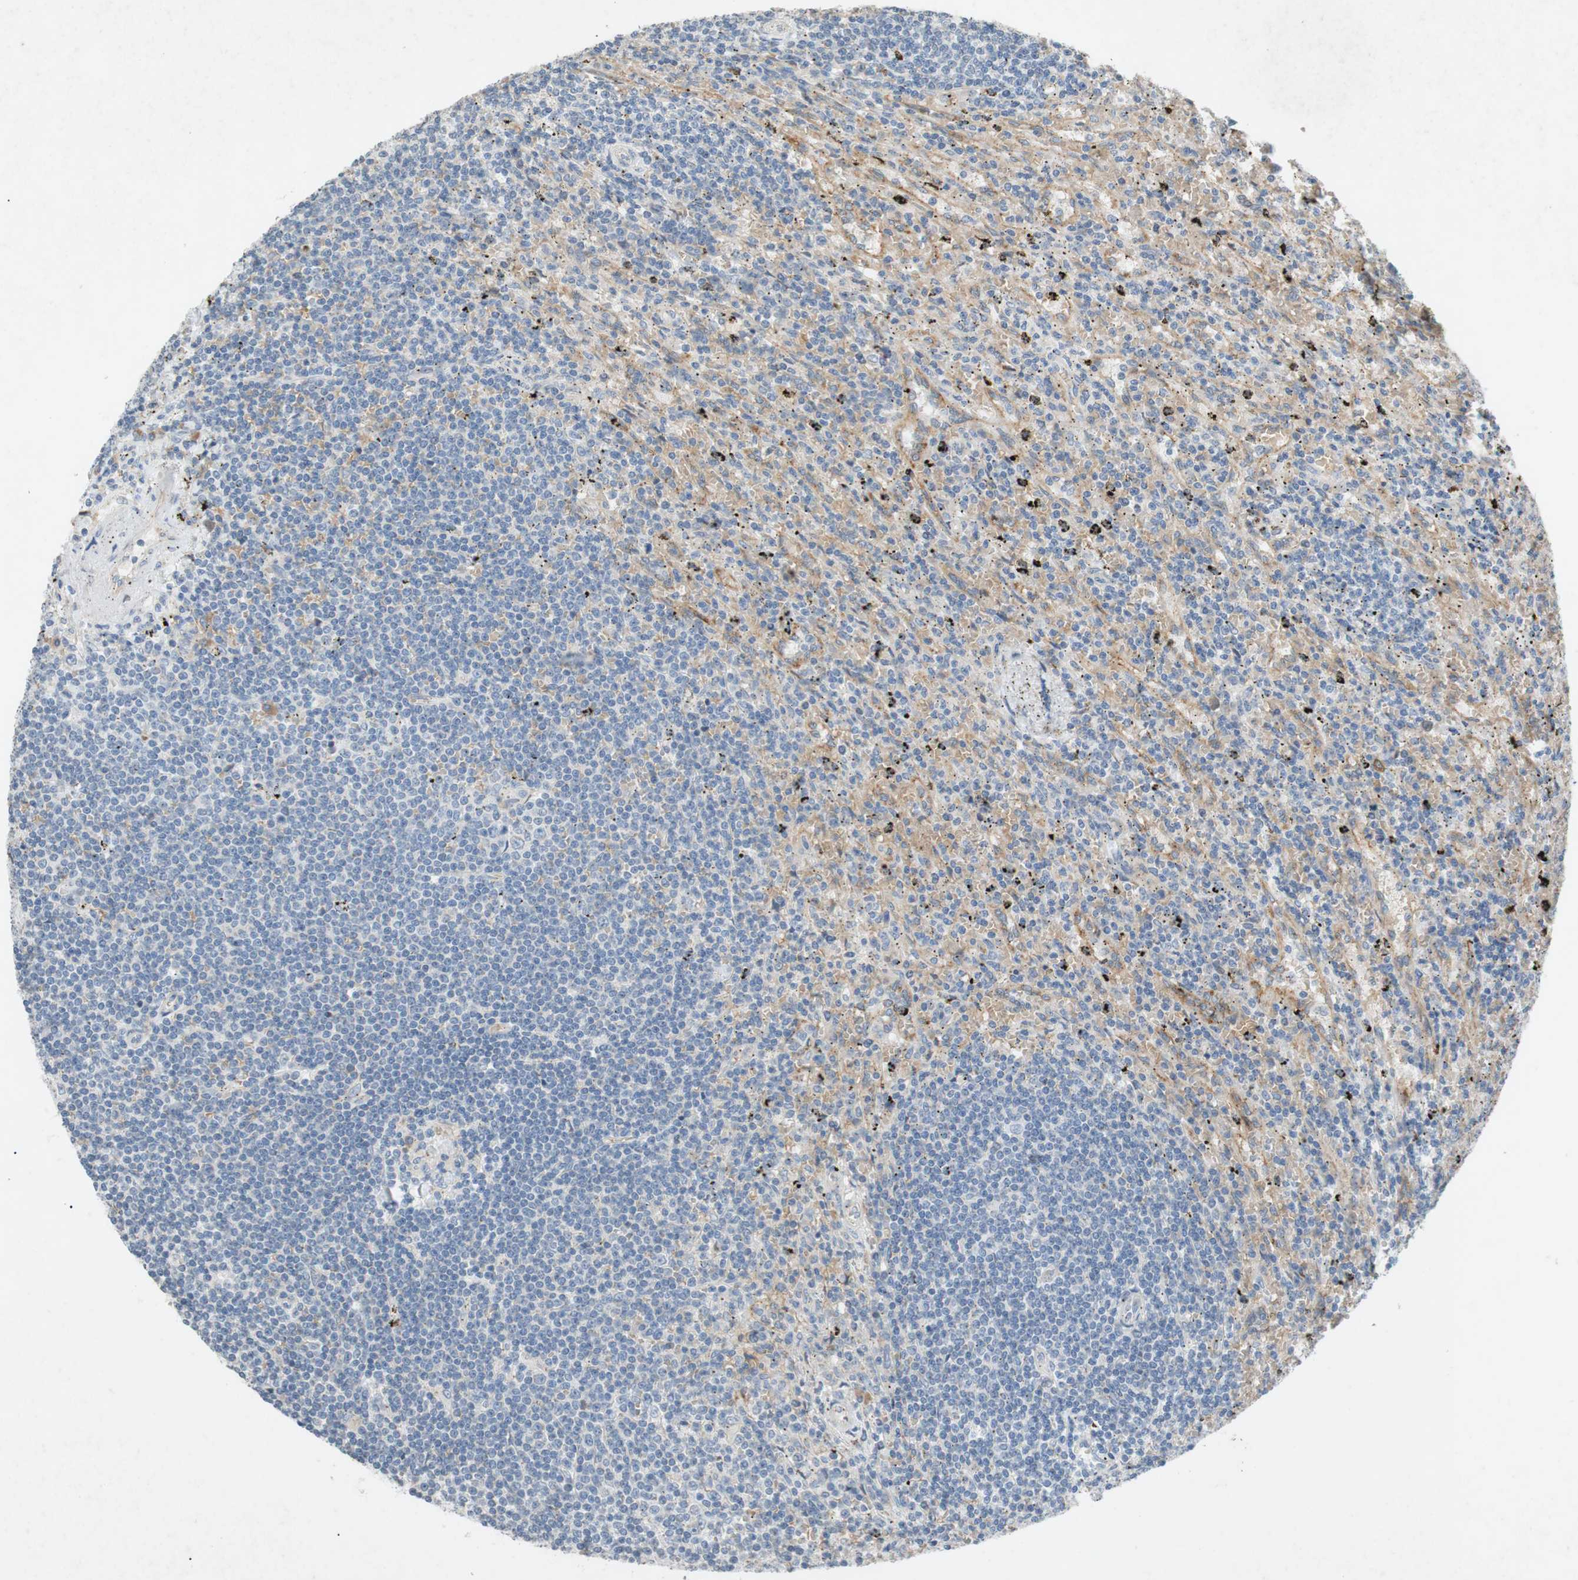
{"staining": {"intensity": "negative", "quantity": "none", "location": "none"}, "tissue": "lymphoma", "cell_type": "Tumor cells", "image_type": "cancer", "snomed": [{"axis": "morphology", "description": "Malignant lymphoma, non-Hodgkin's type, Low grade"}, {"axis": "topography", "description": "Spleen"}], "caption": "DAB immunohistochemical staining of human lymphoma demonstrates no significant staining in tumor cells.", "gene": "ADD2", "patient": {"sex": "male", "age": 76}}